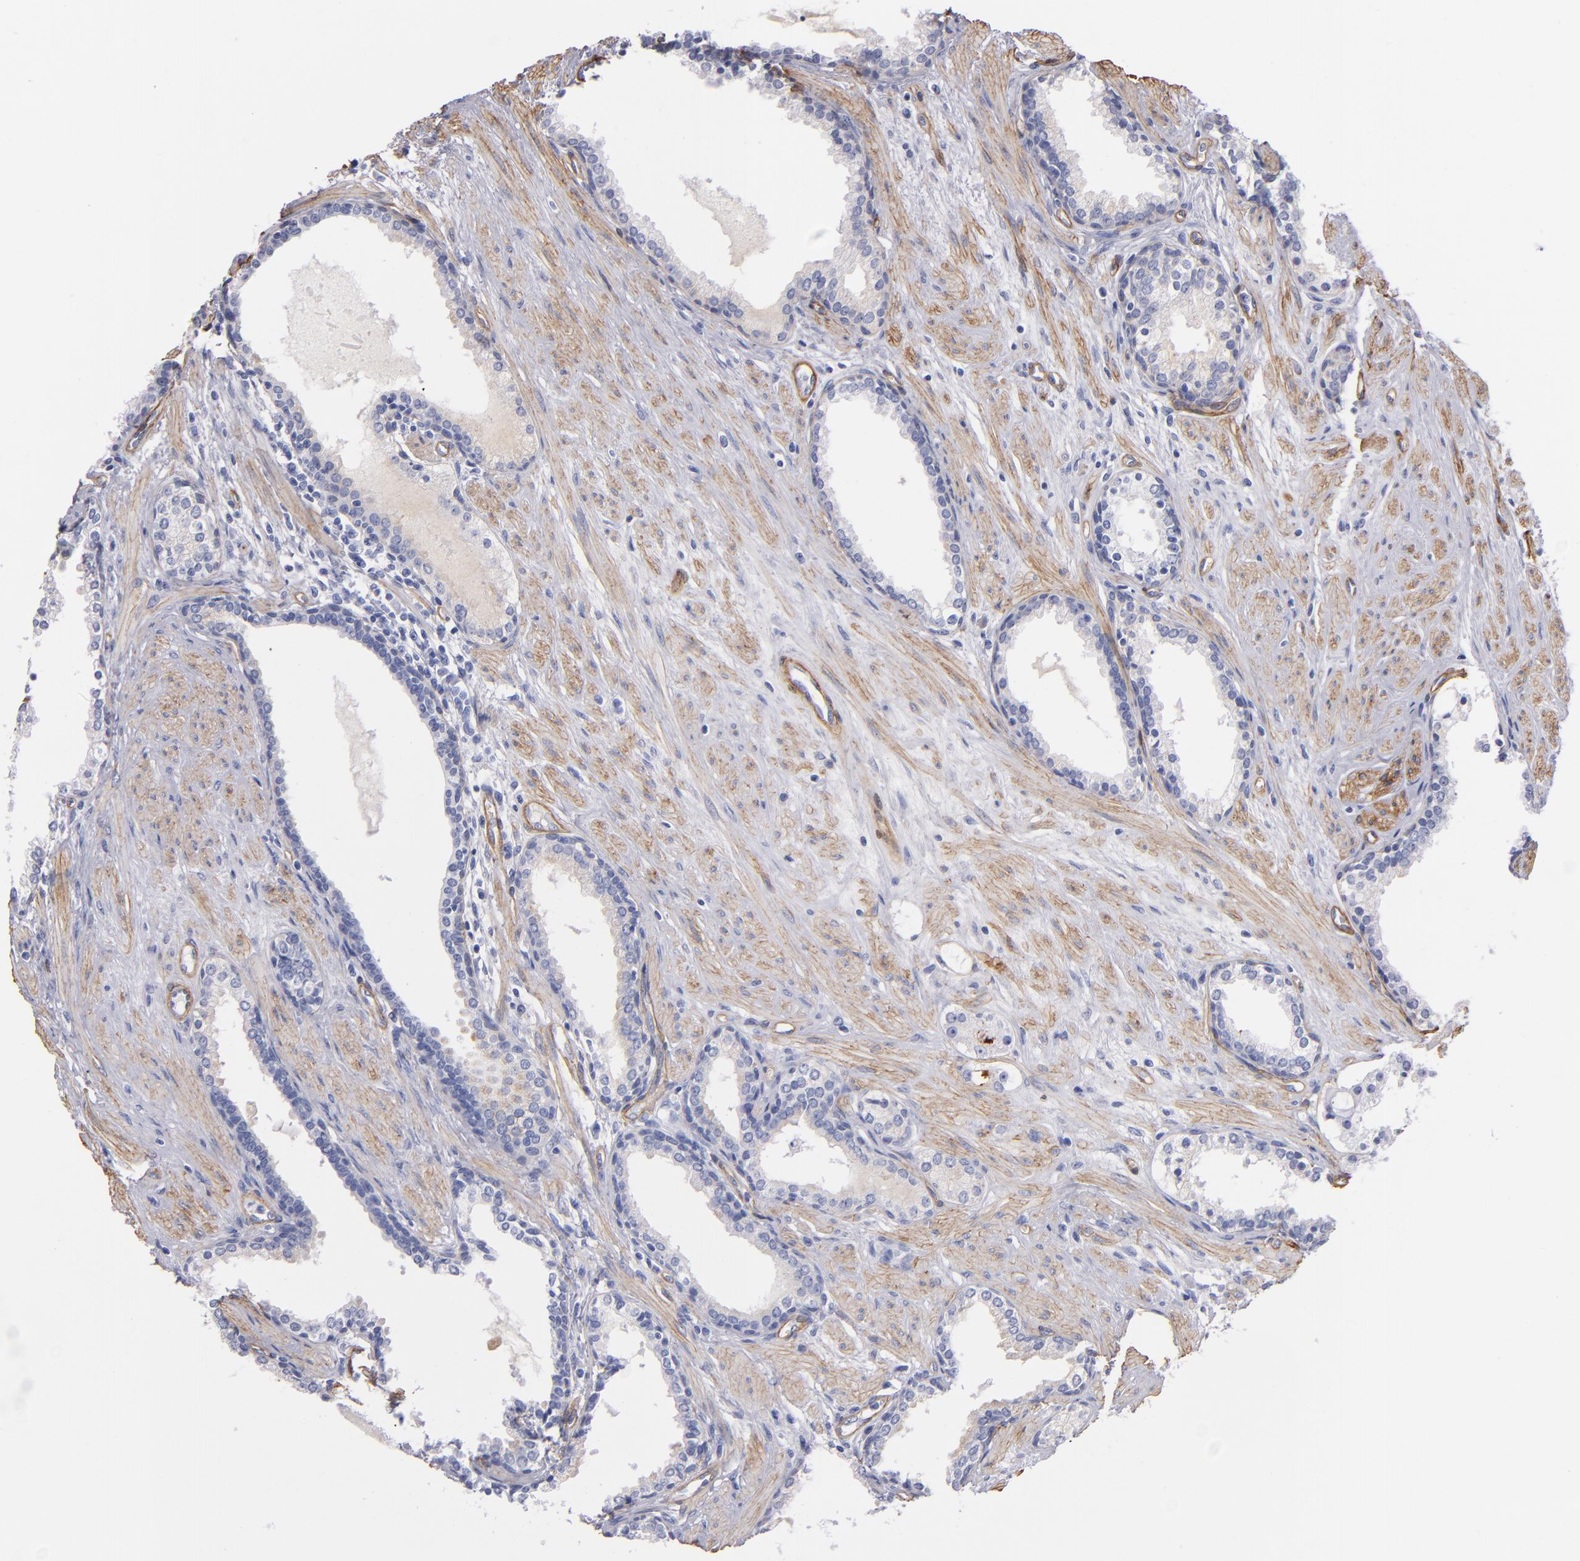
{"staining": {"intensity": "weak", "quantity": "<25%", "location": "cytoplasmic/membranous"}, "tissue": "prostate cancer", "cell_type": "Tumor cells", "image_type": "cancer", "snomed": [{"axis": "morphology", "description": "Adenocarcinoma, Medium grade"}, {"axis": "topography", "description": "Prostate"}], "caption": "Immunohistochemistry (IHC) histopathology image of neoplastic tissue: medium-grade adenocarcinoma (prostate) stained with DAB (3,3'-diaminobenzidine) shows no significant protein positivity in tumor cells. Nuclei are stained in blue.", "gene": "LAMC1", "patient": {"sex": "male", "age": 73}}